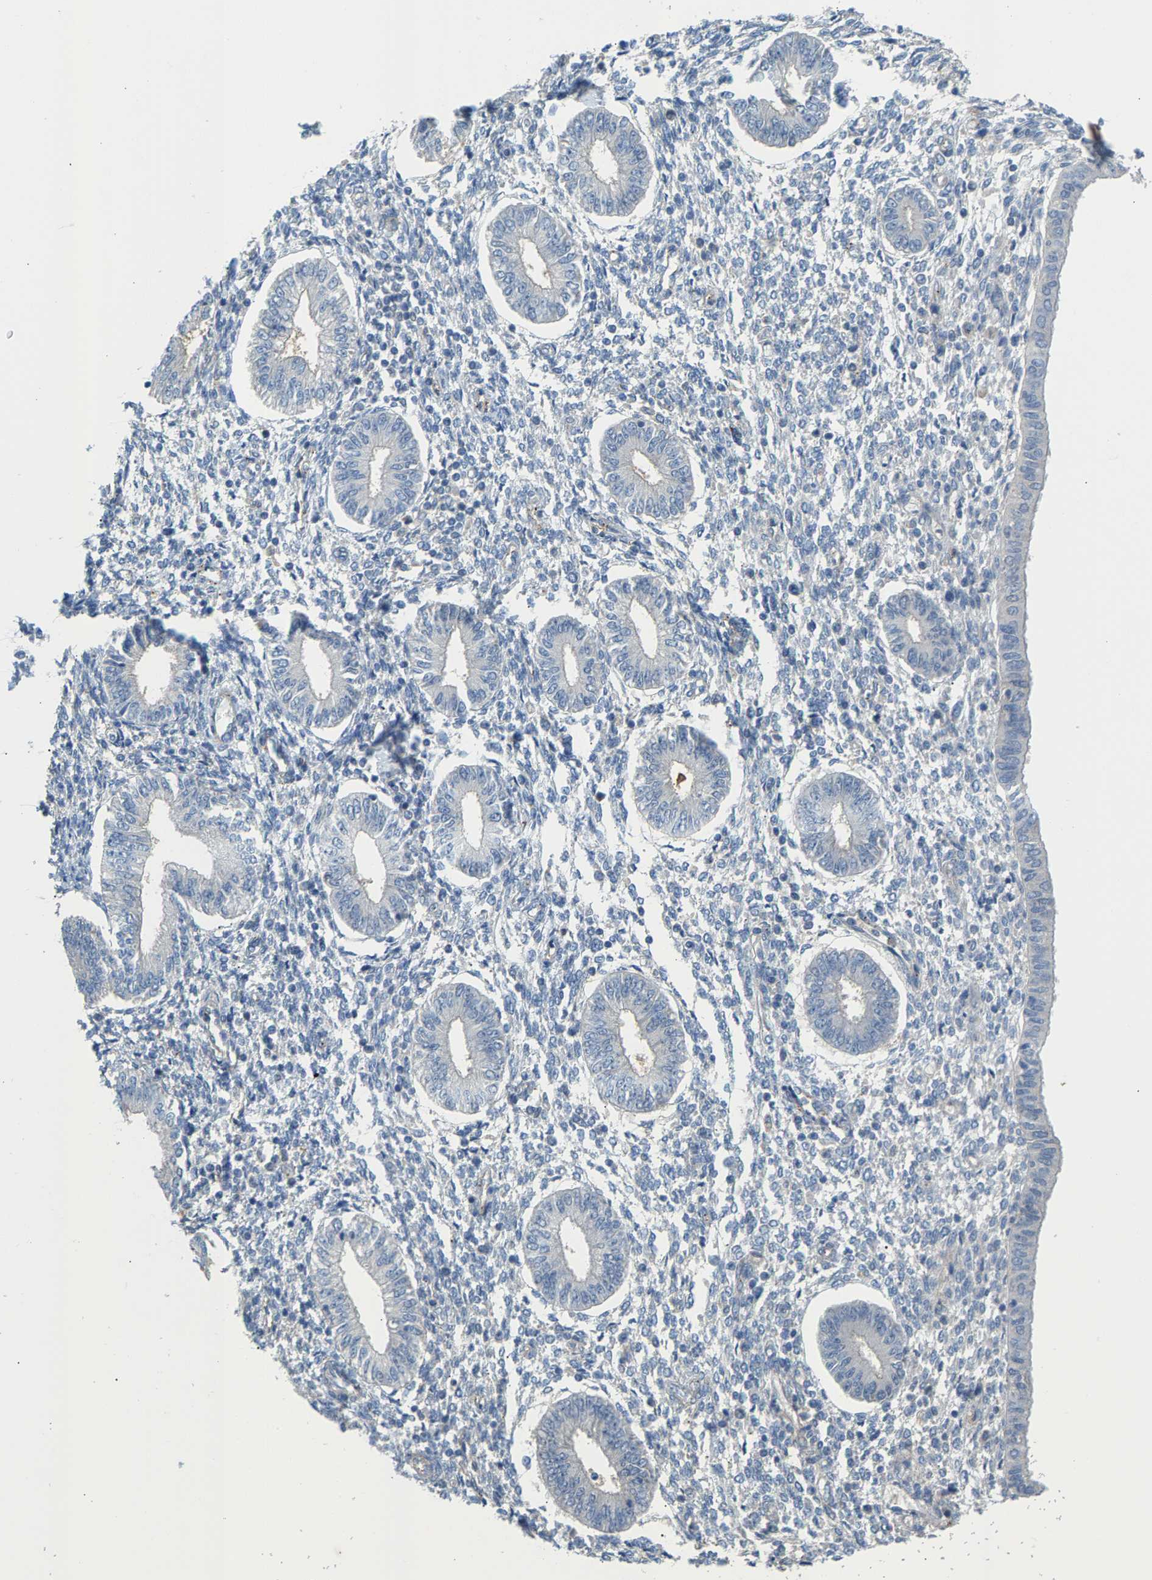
{"staining": {"intensity": "negative", "quantity": "none", "location": "none"}, "tissue": "endometrium", "cell_type": "Cells in endometrial stroma", "image_type": "normal", "snomed": [{"axis": "morphology", "description": "Normal tissue, NOS"}, {"axis": "topography", "description": "Endometrium"}], "caption": "DAB (3,3'-diaminobenzidine) immunohistochemical staining of unremarkable endometrium demonstrates no significant expression in cells in endometrial stroma.", "gene": "KRTAP27", "patient": {"sex": "female", "age": 50}}